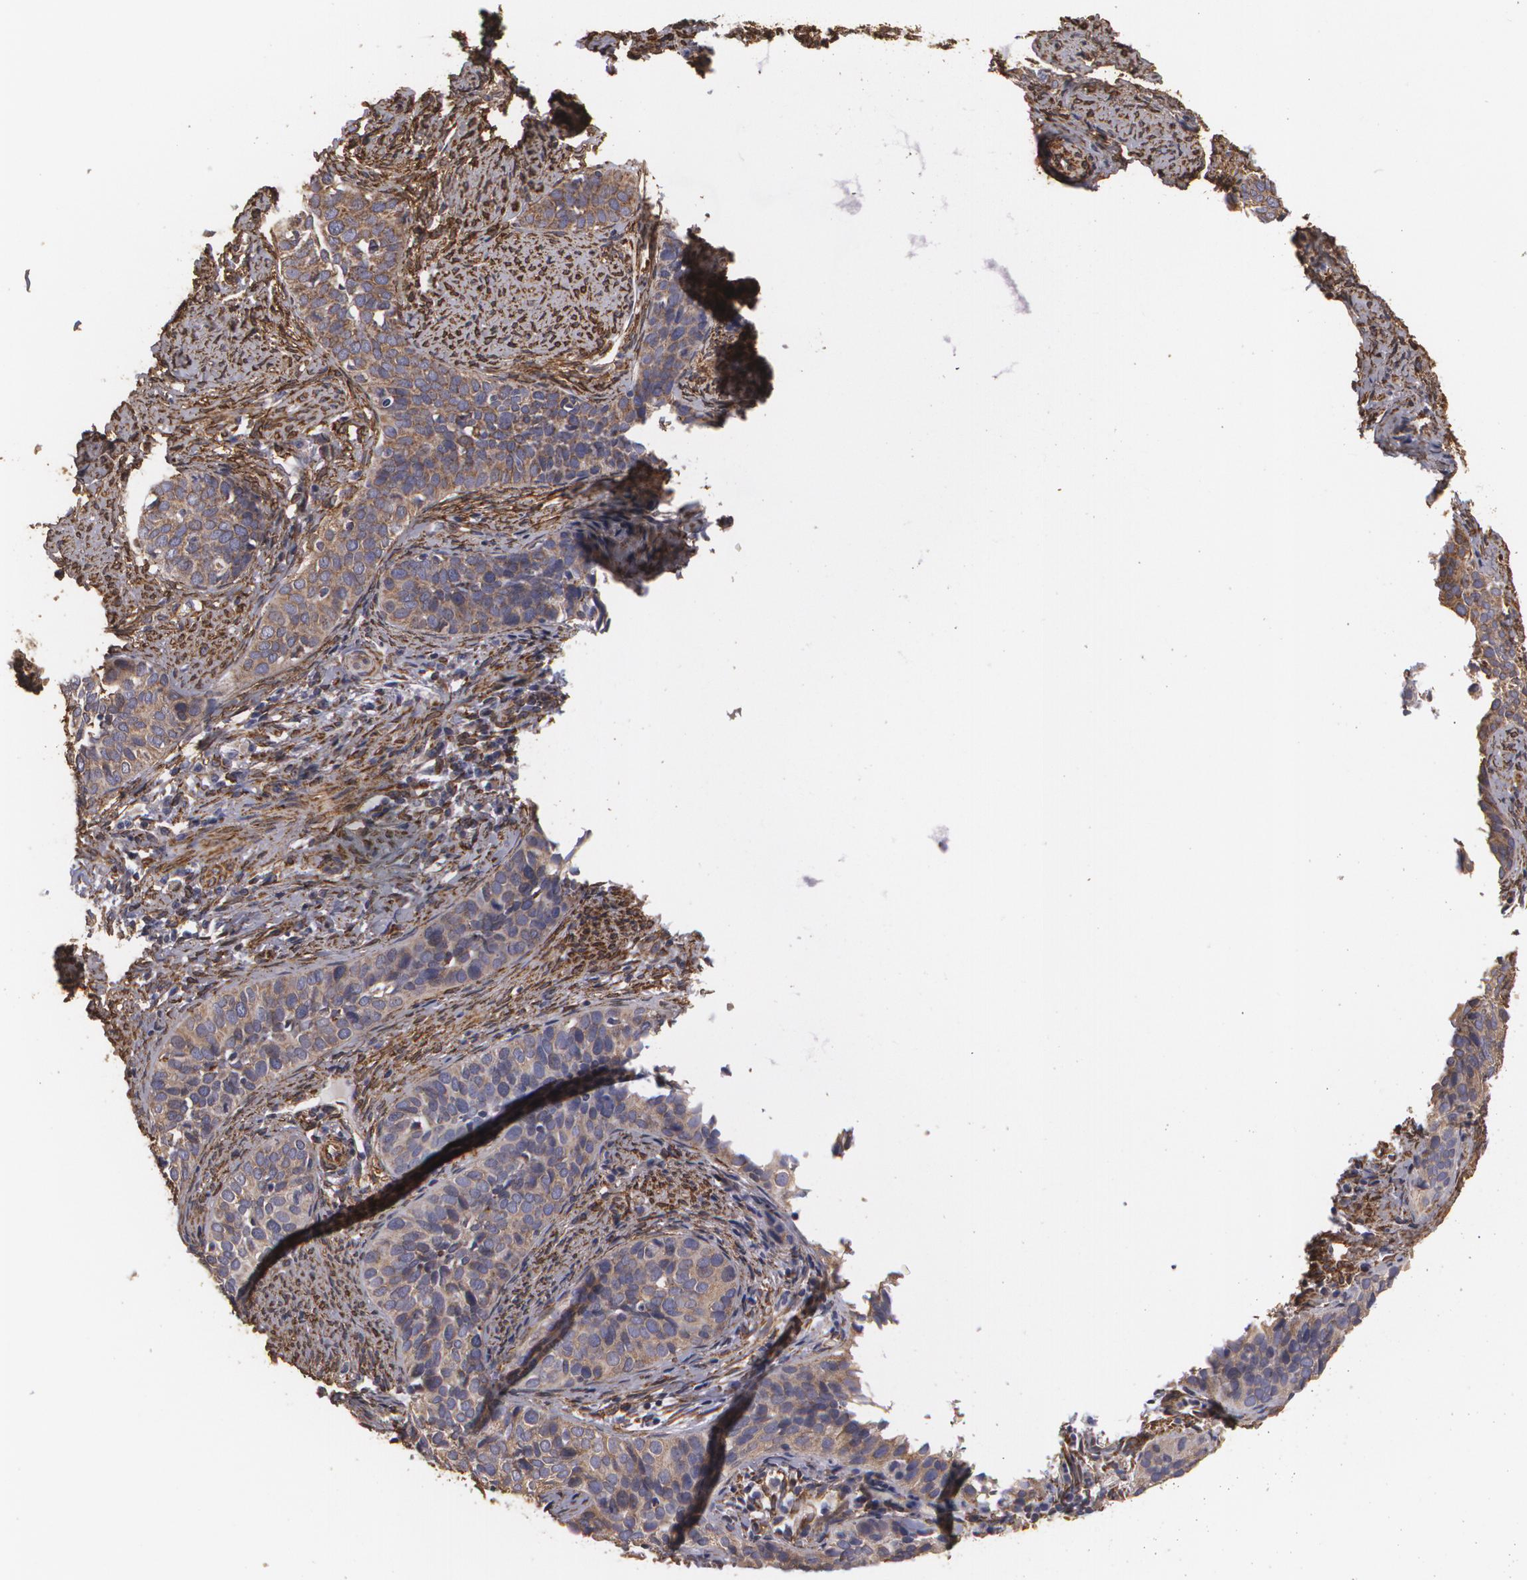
{"staining": {"intensity": "weak", "quantity": ">75%", "location": "cytoplasmic/membranous"}, "tissue": "cervical cancer", "cell_type": "Tumor cells", "image_type": "cancer", "snomed": [{"axis": "morphology", "description": "Squamous cell carcinoma, NOS"}, {"axis": "topography", "description": "Cervix"}], "caption": "IHC photomicrograph of neoplastic tissue: cervical cancer (squamous cell carcinoma) stained using IHC displays low levels of weak protein expression localized specifically in the cytoplasmic/membranous of tumor cells, appearing as a cytoplasmic/membranous brown color.", "gene": "CYB5R3", "patient": {"sex": "female", "age": 31}}